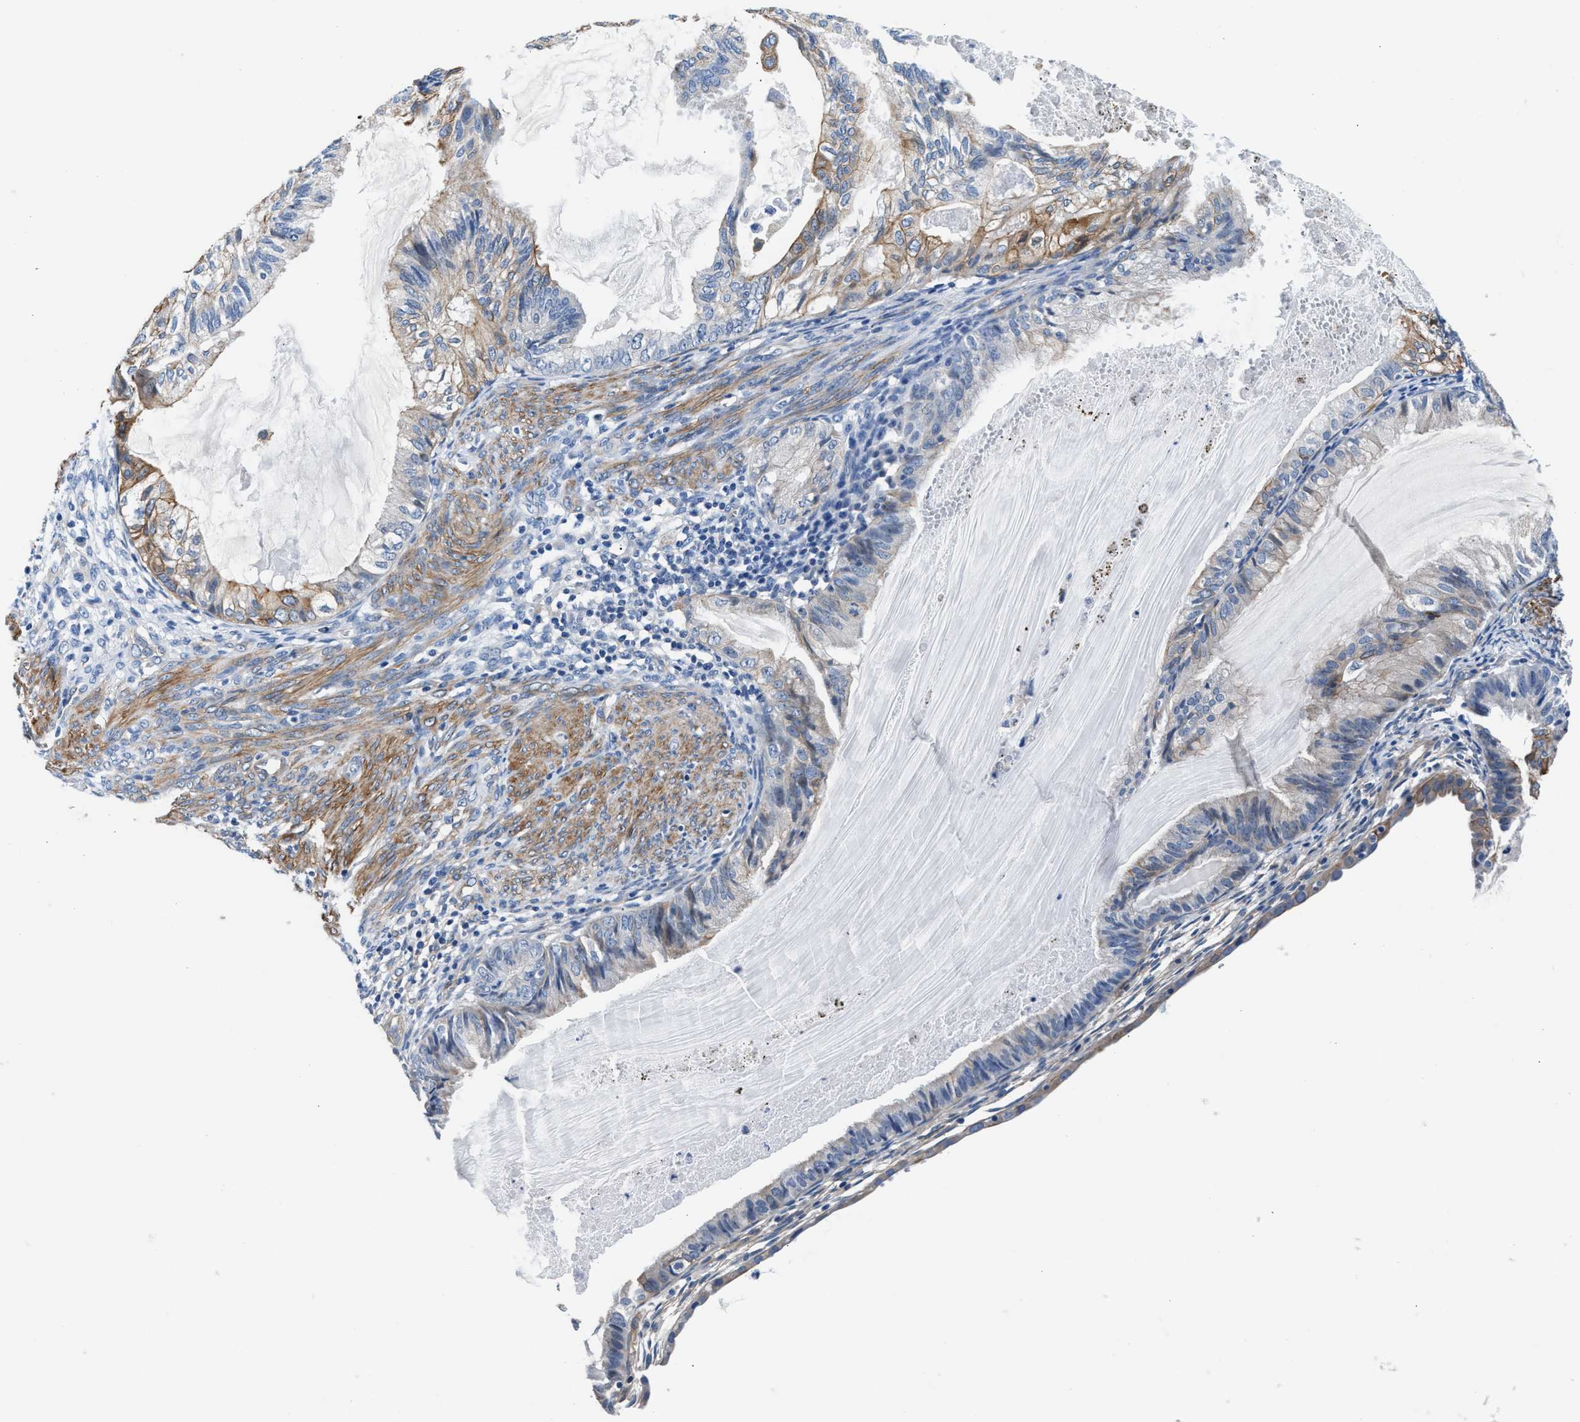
{"staining": {"intensity": "moderate", "quantity": "25%-75%", "location": "cytoplasmic/membranous"}, "tissue": "cervical cancer", "cell_type": "Tumor cells", "image_type": "cancer", "snomed": [{"axis": "morphology", "description": "Normal tissue, NOS"}, {"axis": "morphology", "description": "Adenocarcinoma, NOS"}, {"axis": "topography", "description": "Cervix"}, {"axis": "topography", "description": "Endometrium"}], "caption": "Cervical cancer (adenocarcinoma) tissue shows moderate cytoplasmic/membranous staining in approximately 25%-75% of tumor cells The protein of interest is shown in brown color, while the nuclei are stained blue.", "gene": "PARG", "patient": {"sex": "female", "age": 86}}